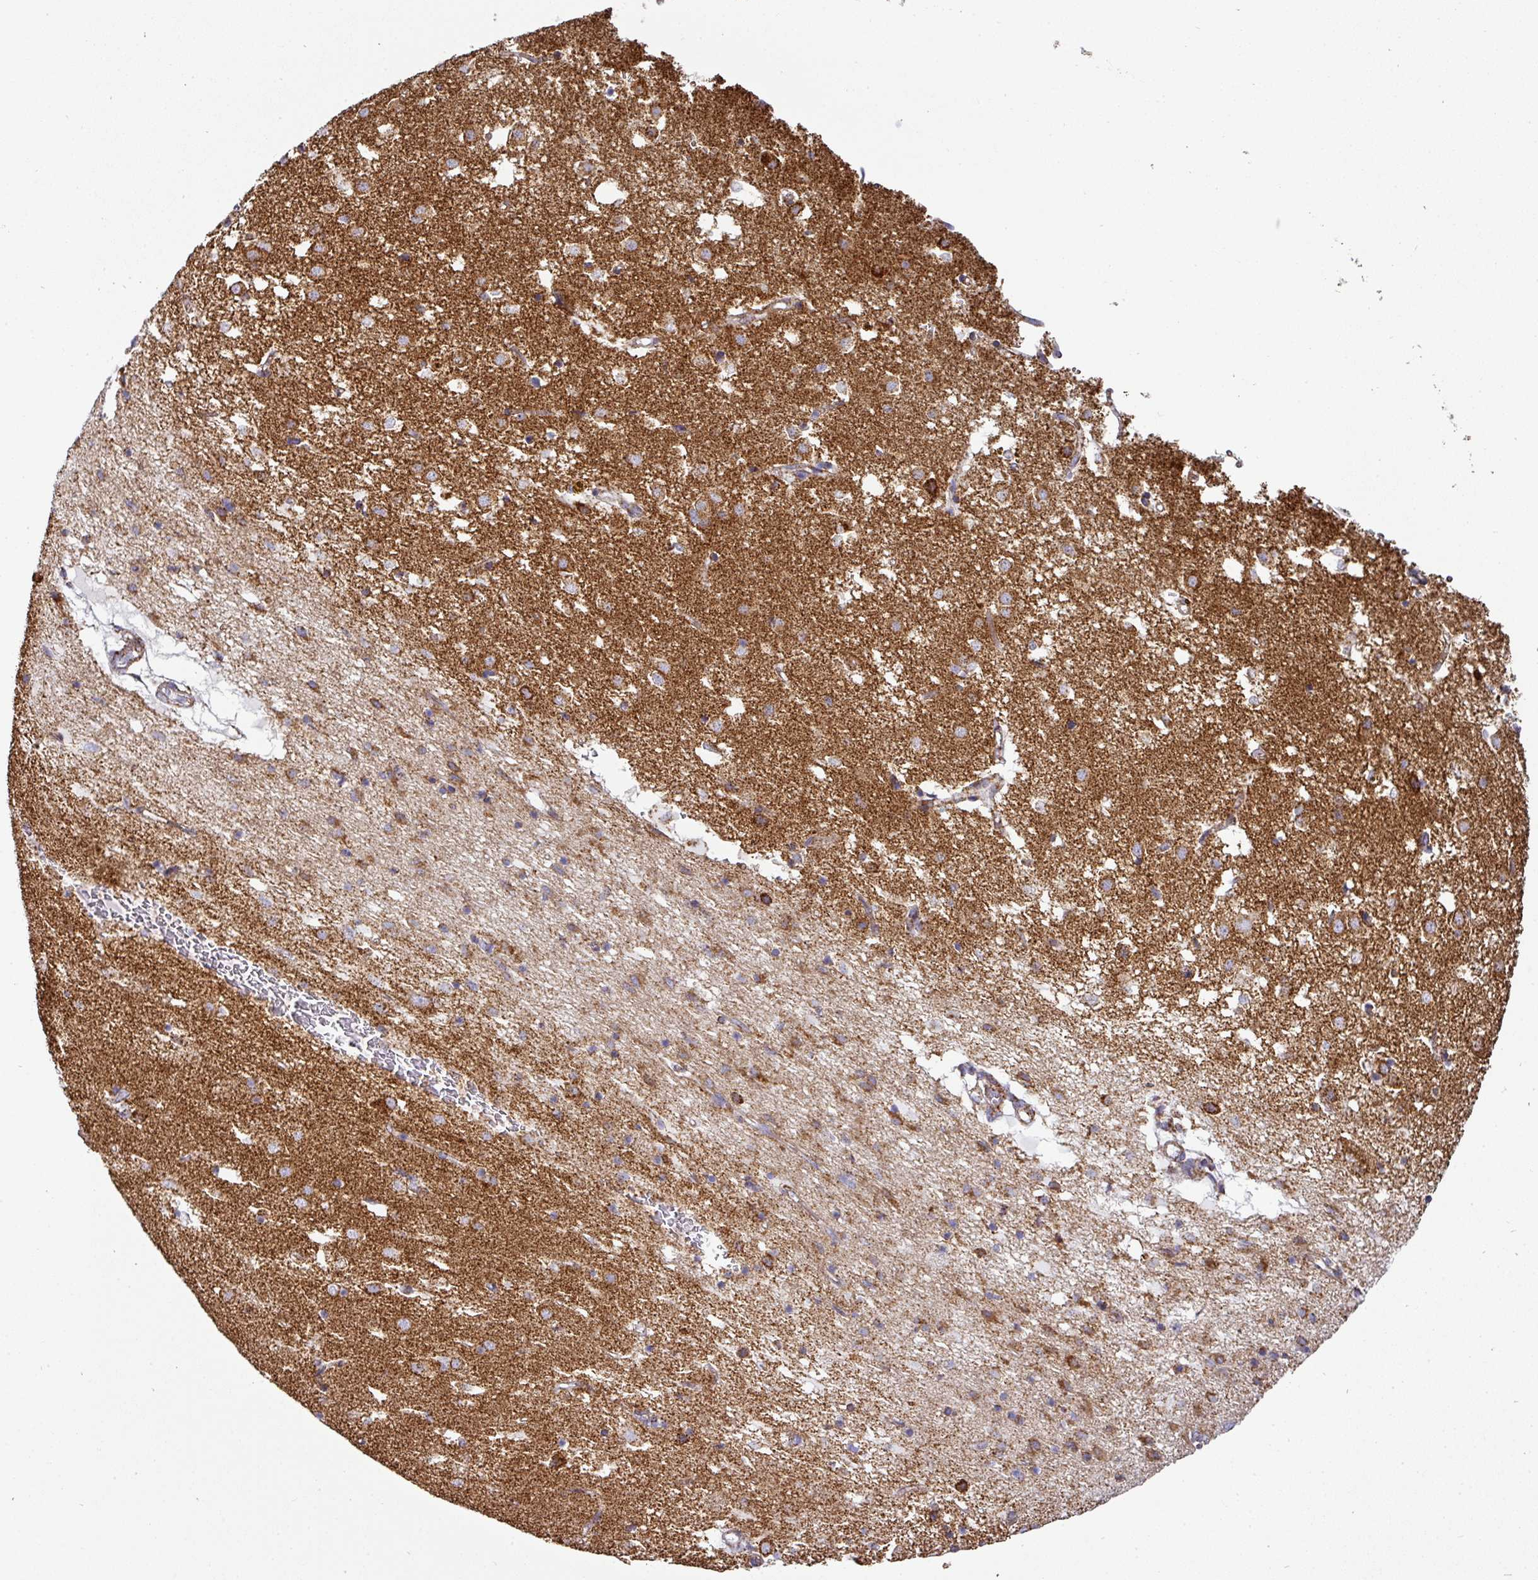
{"staining": {"intensity": "strong", "quantity": "<25%", "location": "cytoplasmic/membranous"}, "tissue": "caudate", "cell_type": "Glial cells", "image_type": "normal", "snomed": [{"axis": "morphology", "description": "Normal tissue, NOS"}, {"axis": "topography", "description": "Lateral ventricle wall"}], "caption": "Normal caudate shows strong cytoplasmic/membranous expression in about <25% of glial cells, visualized by immunohistochemistry.", "gene": "UQCRFS1", "patient": {"sex": "male", "age": 58}}